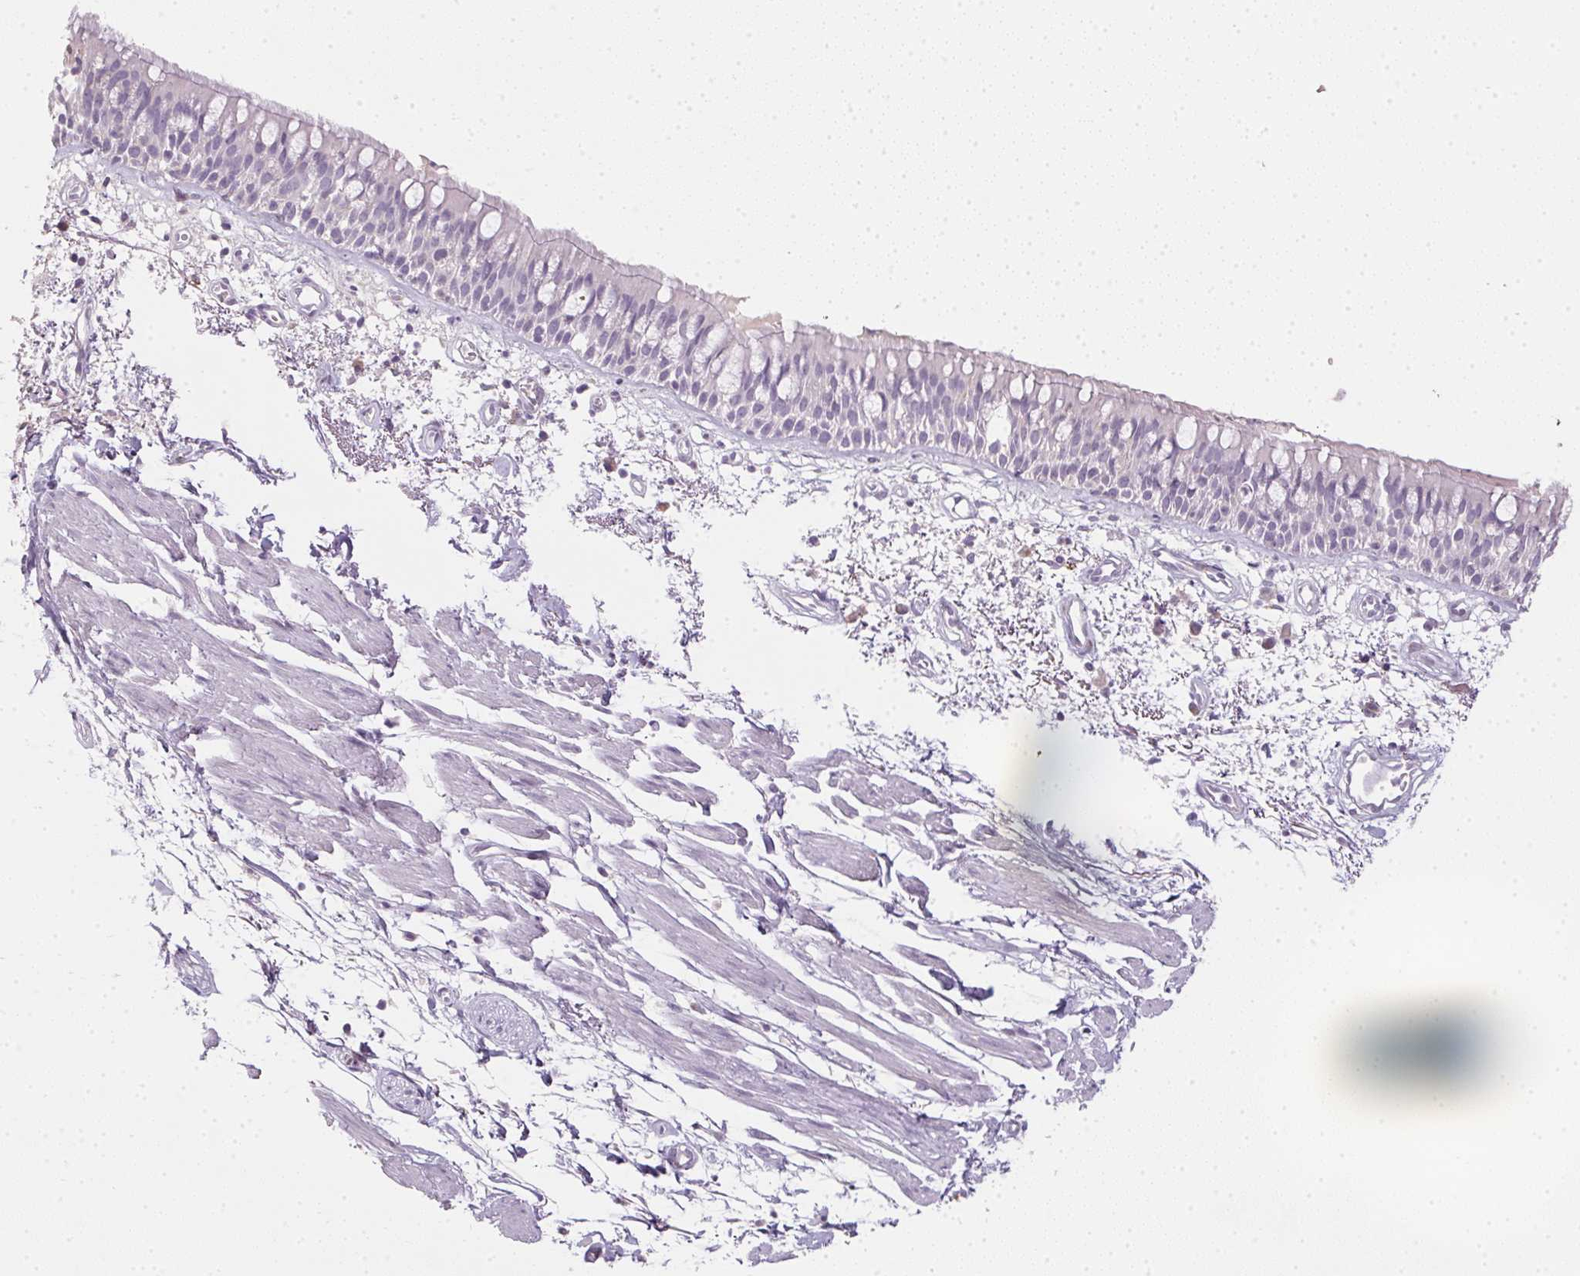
{"staining": {"intensity": "negative", "quantity": "none", "location": "none"}, "tissue": "bronchus", "cell_type": "Respiratory epithelial cells", "image_type": "normal", "snomed": [{"axis": "morphology", "description": "Normal tissue, NOS"}, {"axis": "morphology", "description": "Squamous cell carcinoma, NOS"}, {"axis": "topography", "description": "Cartilage tissue"}, {"axis": "topography", "description": "Bronchus"}, {"axis": "topography", "description": "Lung"}], "caption": "IHC histopathology image of unremarkable bronchus: bronchus stained with DAB (3,3'-diaminobenzidine) reveals no significant protein positivity in respiratory epithelial cells. (DAB immunohistochemistry with hematoxylin counter stain).", "gene": "TMEM72", "patient": {"sex": "male", "age": 66}}